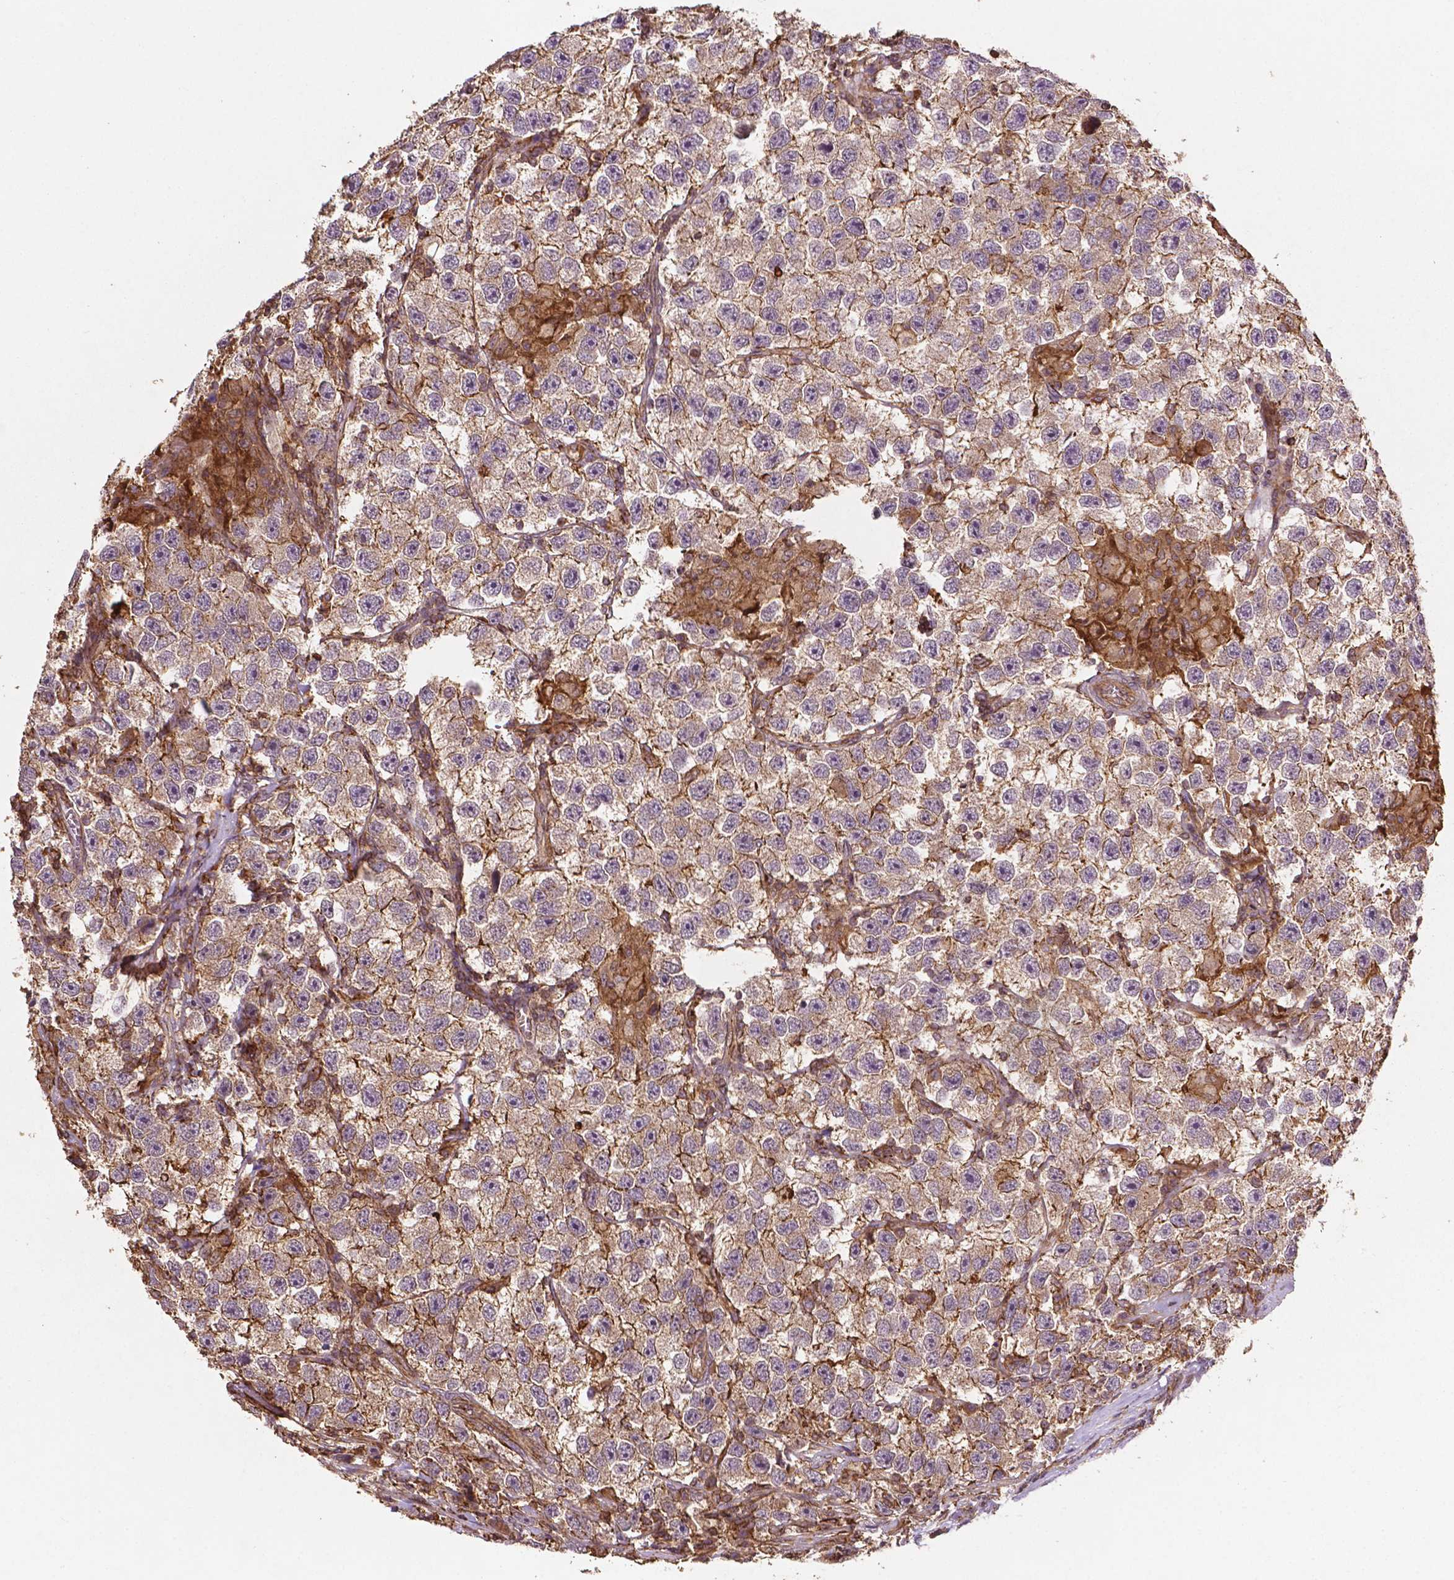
{"staining": {"intensity": "moderate", "quantity": ">75%", "location": "cytoplasmic/membranous"}, "tissue": "testis cancer", "cell_type": "Tumor cells", "image_type": "cancer", "snomed": [{"axis": "morphology", "description": "Seminoma, NOS"}, {"axis": "topography", "description": "Testis"}], "caption": "Testis cancer (seminoma) stained with a brown dye demonstrates moderate cytoplasmic/membranous positive staining in about >75% of tumor cells.", "gene": "ZMYND19", "patient": {"sex": "male", "age": 26}}